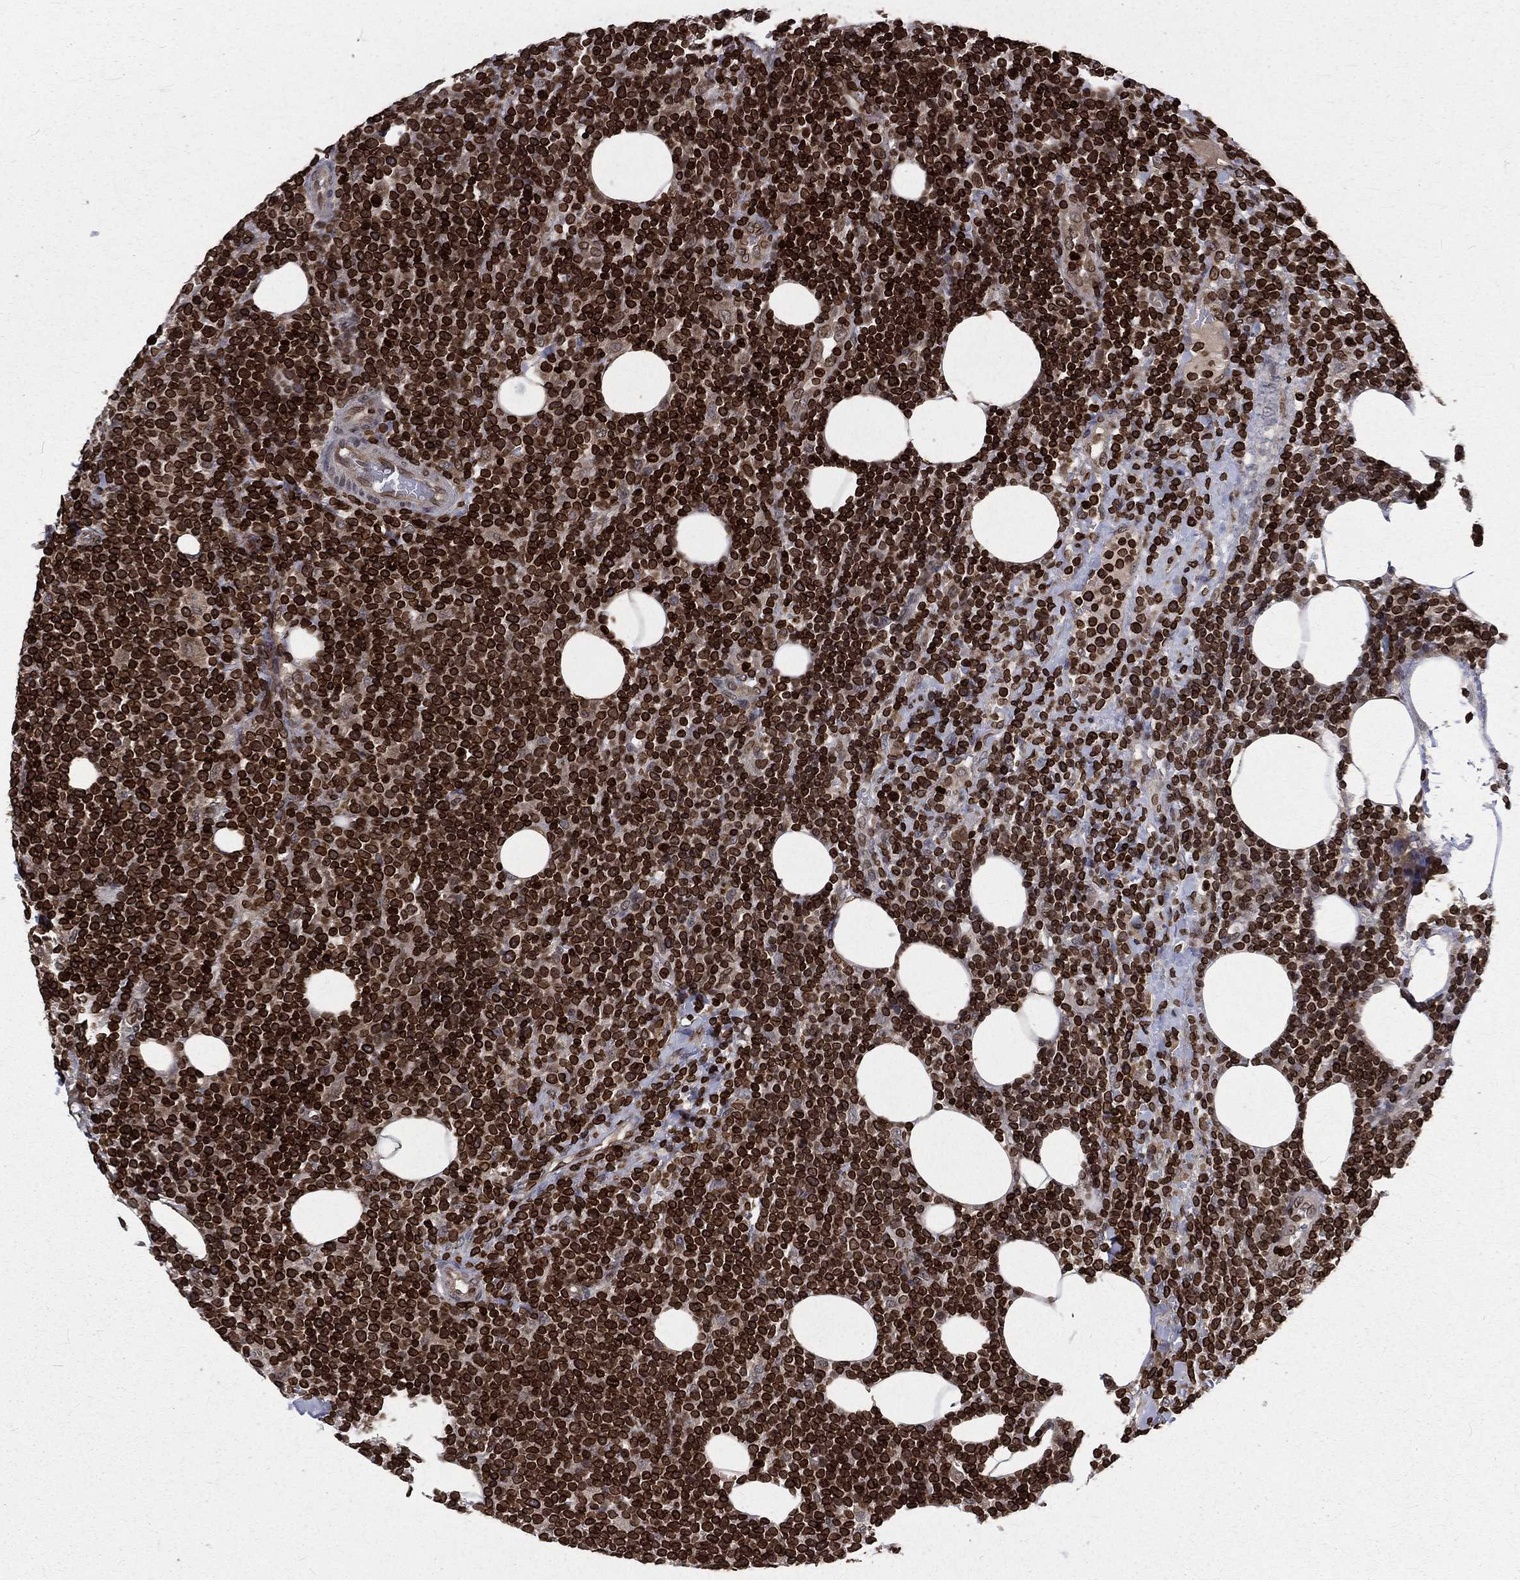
{"staining": {"intensity": "strong", "quantity": ">75%", "location": "cytoplasmic/membranous,nuclear"}, "tissue": "lymphoma", "cell_type": "Tumor cells", "image_type": "cancer", "snomed": [{"axis": "morphology", "description": "Malignant lymphoma, non-Hodgkin's type, High grade"}, {"axis": "topography", "description": "Lymph node"}], "caption": "The immunohistochemical stain highlights strong cytoplasmic/membranous and nuclear staining in tumor cells of lymphoma tissue.", "gene": "LBR", "patient": {"sex": "male", "age": 61}}